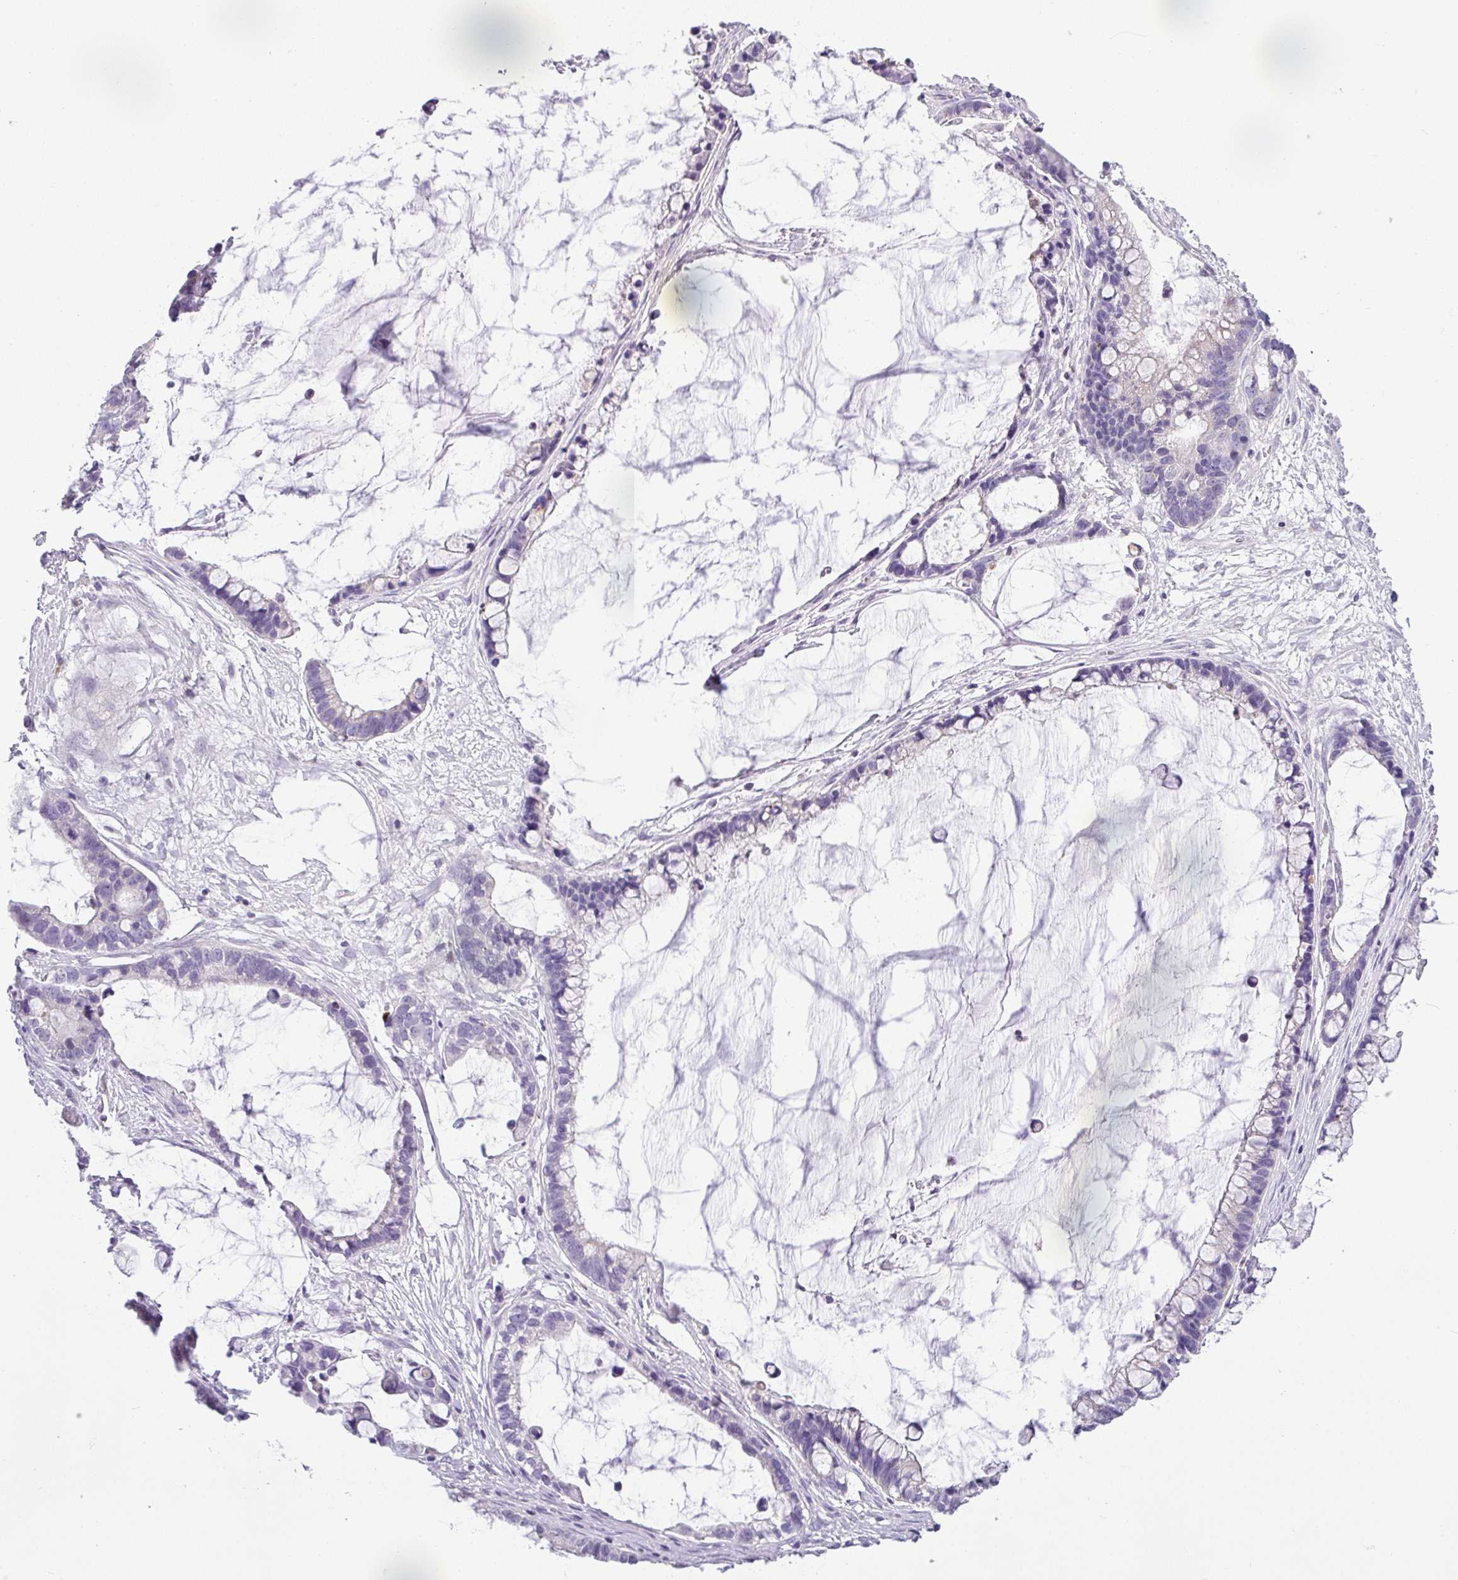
{"staining": {"intensity": "negative", "quantity": "none", "location": "none"}, "tissue": "ovarian cancer", "cell_type": "Tumor cells", "image_type": "cancer", "snomed": [{"axis": "morphology", "description": "Cystadenocarcinoma, mucinous, NOS"}, {"axis": "topography", "description": "Ovary"}], "caption": "DAB (3,3'-diaminobenzidine) immunohistochemical staining of human ovarian cancer (mucinous cystadenocarcinoma) exhibits no significant staining in tumor cells.", "gene": "HMCN2", "patient": {"sex": "female", "age": 63}}